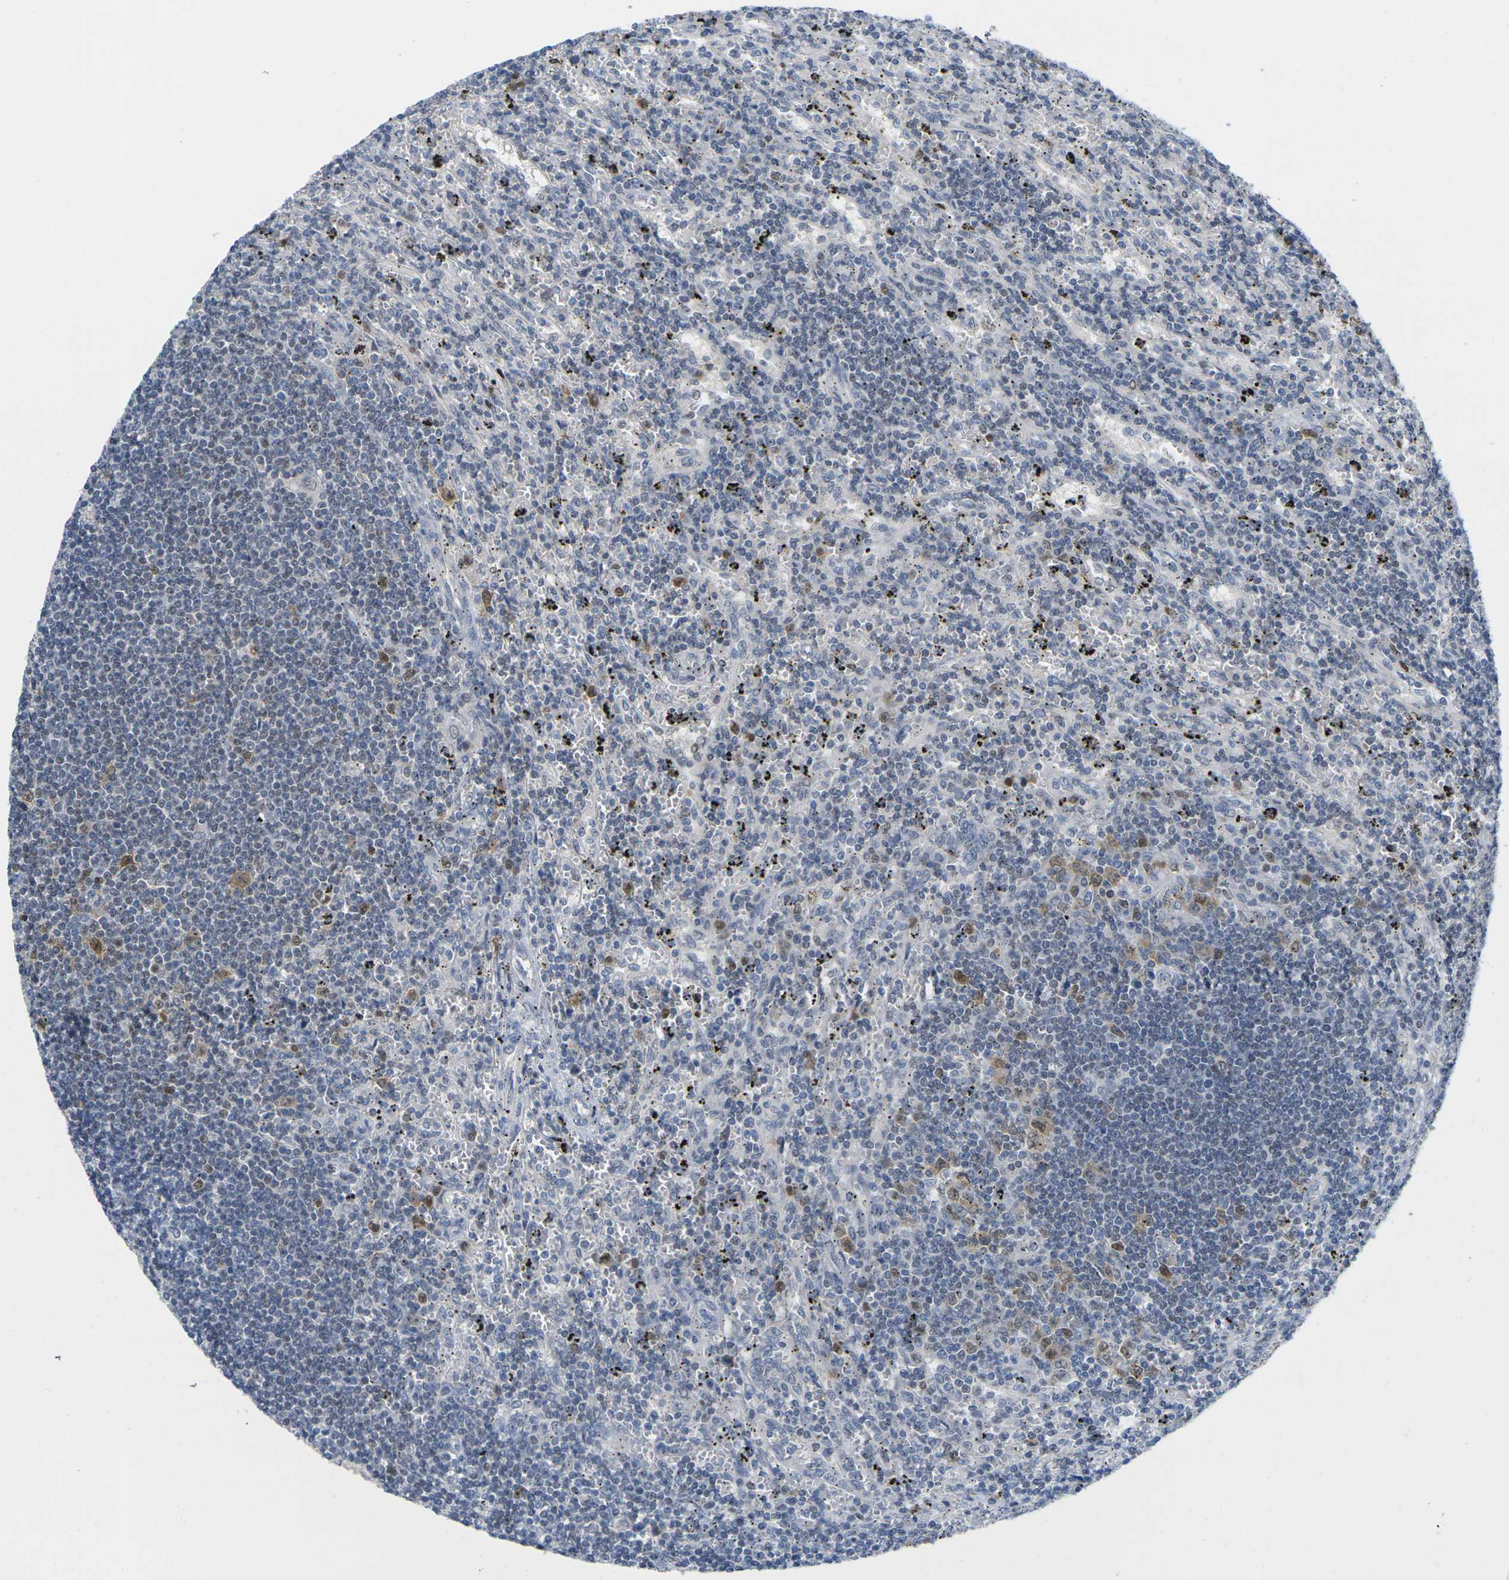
{"staining": {"intensity": "moderate", "quantity": "<25%", "location": "nuclear"}, "tissue": "lymphoma", "cell_type": "Tumor cells", "image_type": "cancer", "snomed": [{"axis": "morphology", "description": "Malignant lymphoma, non-Hodgkin's type, Low grade"}, {"axis": "topography", "description": "Spleen"}], "caption": "High-magnification brightfield microscopy of lymphoma stained with DAB (brown) and counterstained with hematoxylin (blue). tumor cells exhibit moderate nuclear positivity is present in about<25% of cells.", "gene": "CDK2", "patient": {"sex": "male", "age": 76}}